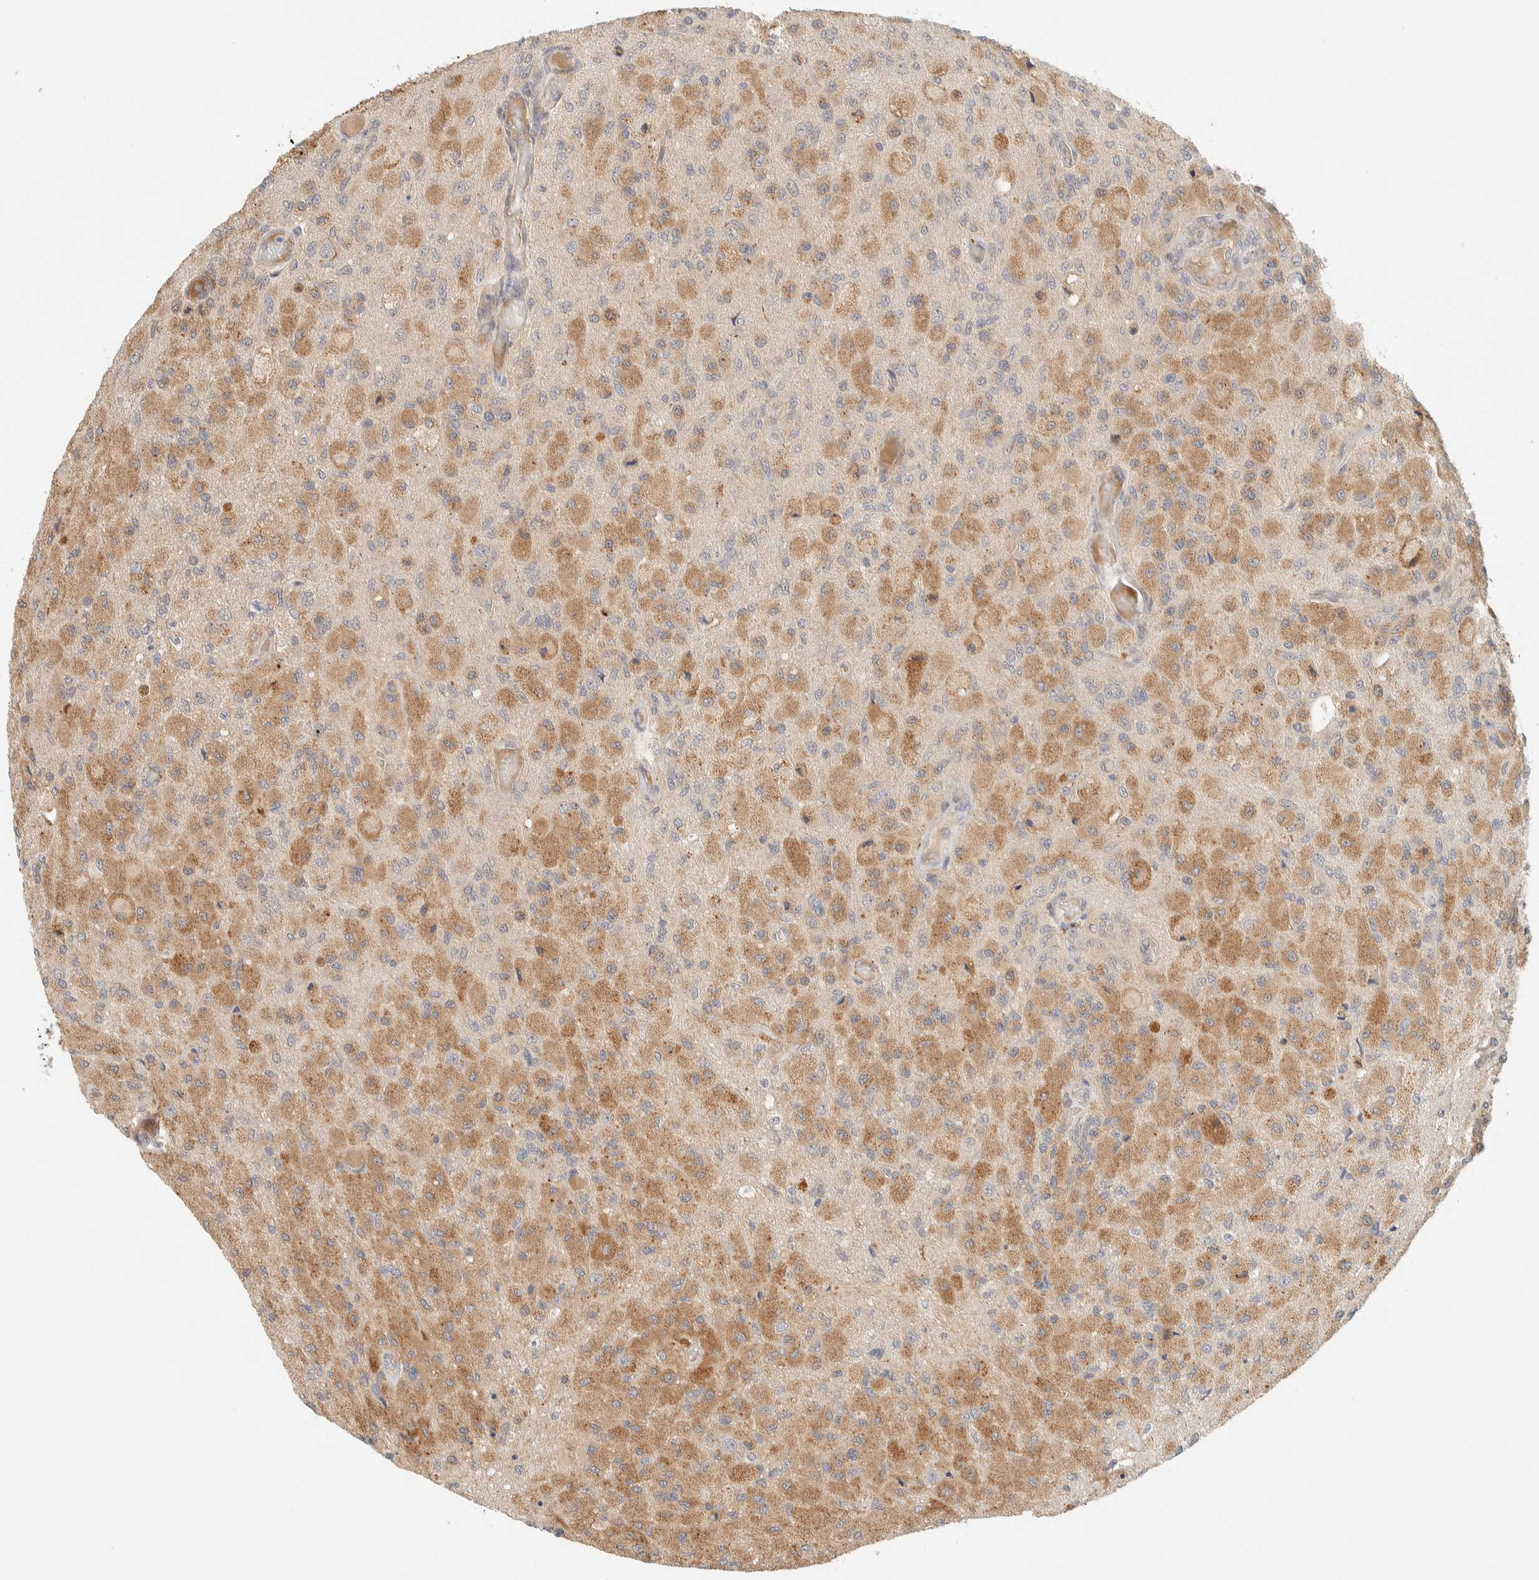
{"staining": {"intensity": "moderate", "quantity": ">75%", "location": "cytoplasmic/membranous"}, "tissue": "glioma", "cell_type": "Tumor cells", "image_type": "cancer", "snomed": [{"axis": "morphology", "description": "Normal tissue, NOS"}, {"axis": "morphology", "description": "Glioma, malignant, High grade"}, {"axis": "topography", "description": "Cerebral cortex"}], "caption": "An immunohistochemistry (IHC) image of neoplastic tissue is shown. Protein staining in brown labels moderate cytoplasmic/membranous positivity in glioma within tumor cells.", "gene": "FAT1", "patient": {"sex": "male", "age": 77}}